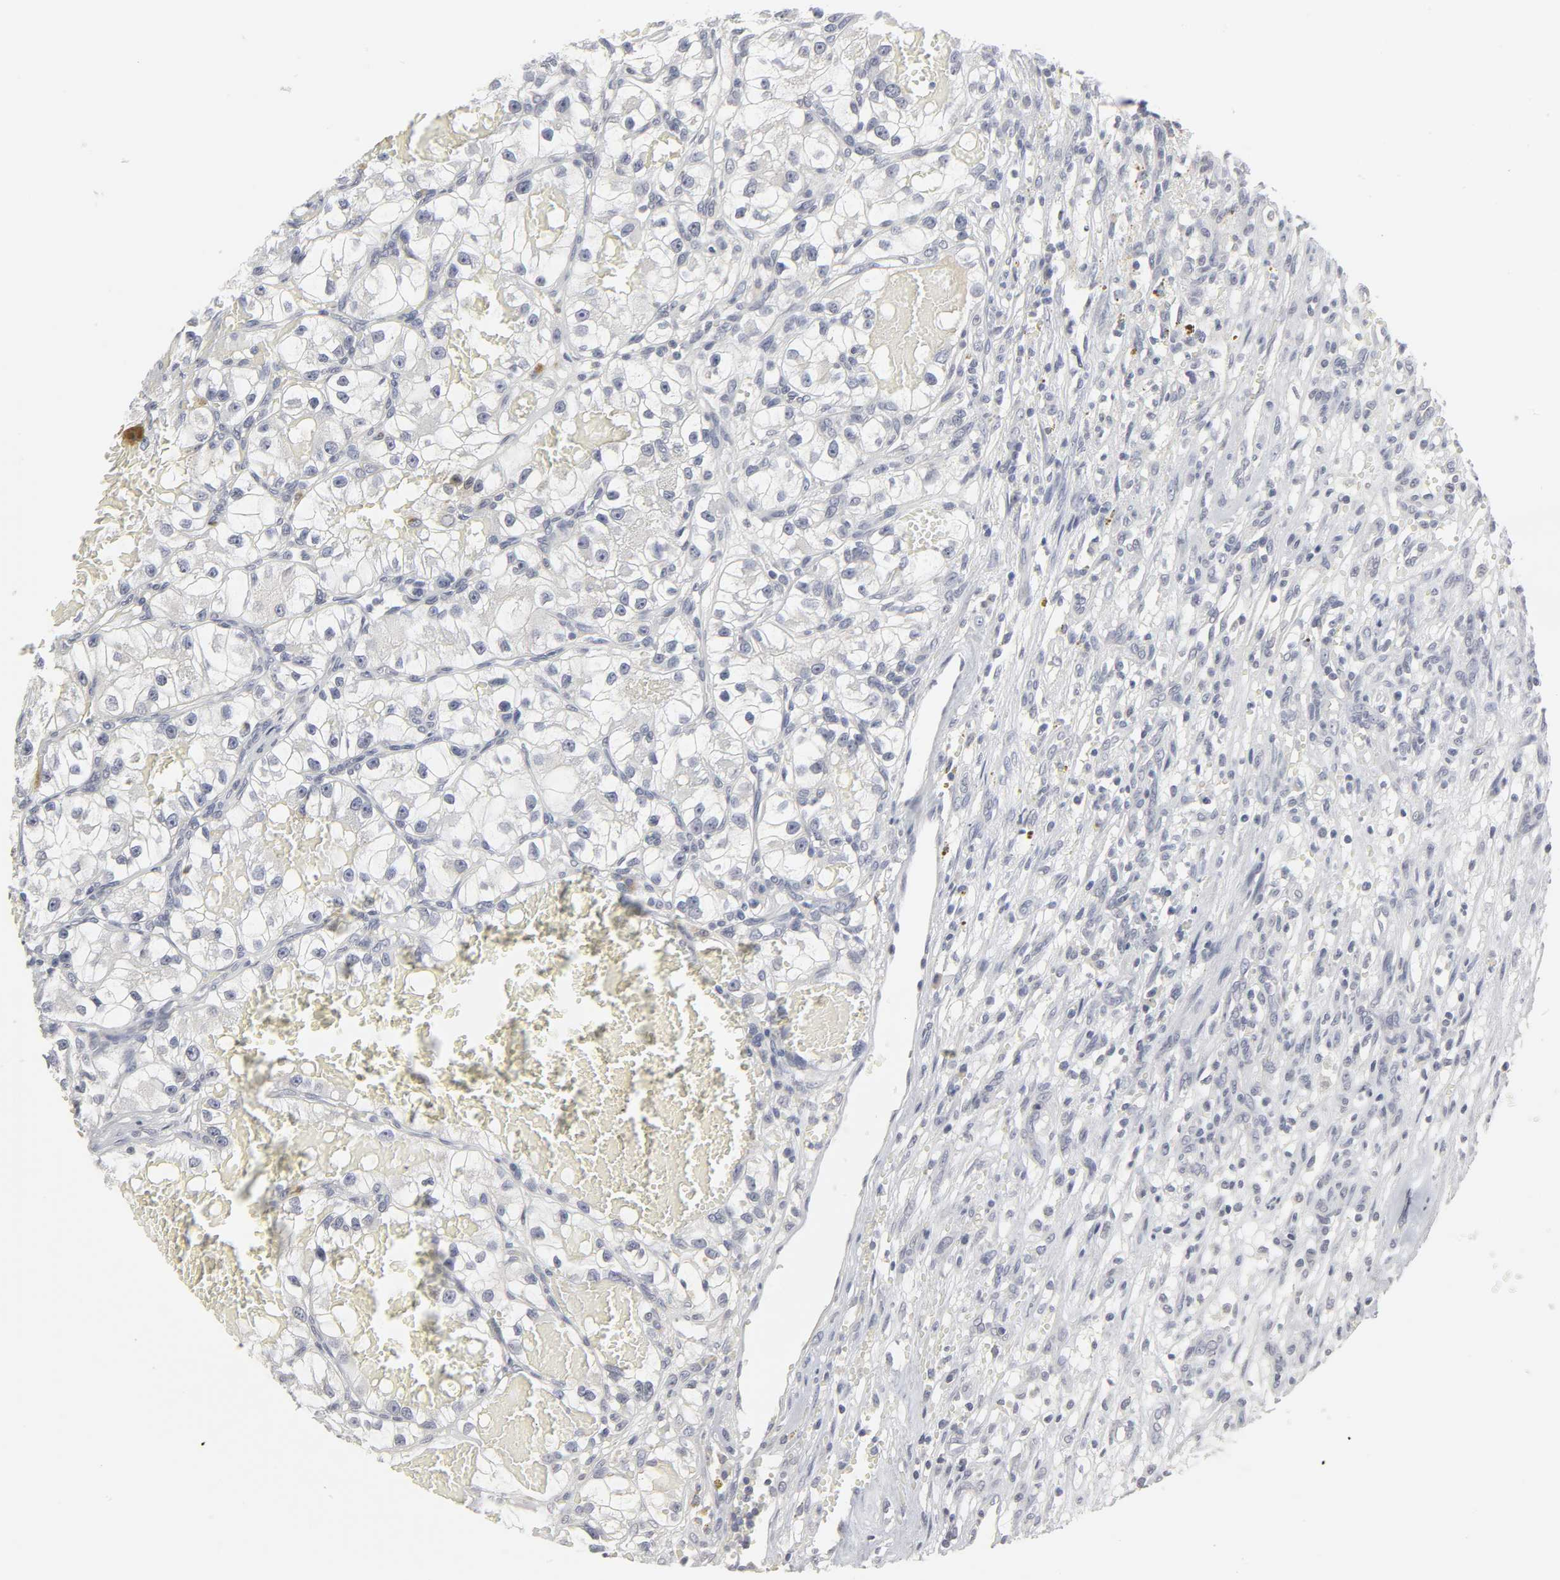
{"staining": {"intensity": "negative", "quantity": "none", "location": "none"}, "tissue": "renal cancer", "cell_type": "Tumor cells", "image_type": "cancer", "snomed": [{"axis": "morphology", "description": "Adenocarcinoma, NOS"}, {"axis": "topography", "description": "Kidney"}], "caption": "Immunohistochemical staining of human adenocarcinoma (renal) shows no significant expression in tumor cells.", "gene": "TCAP", "patient": {"sex": "female", "age": 57}}